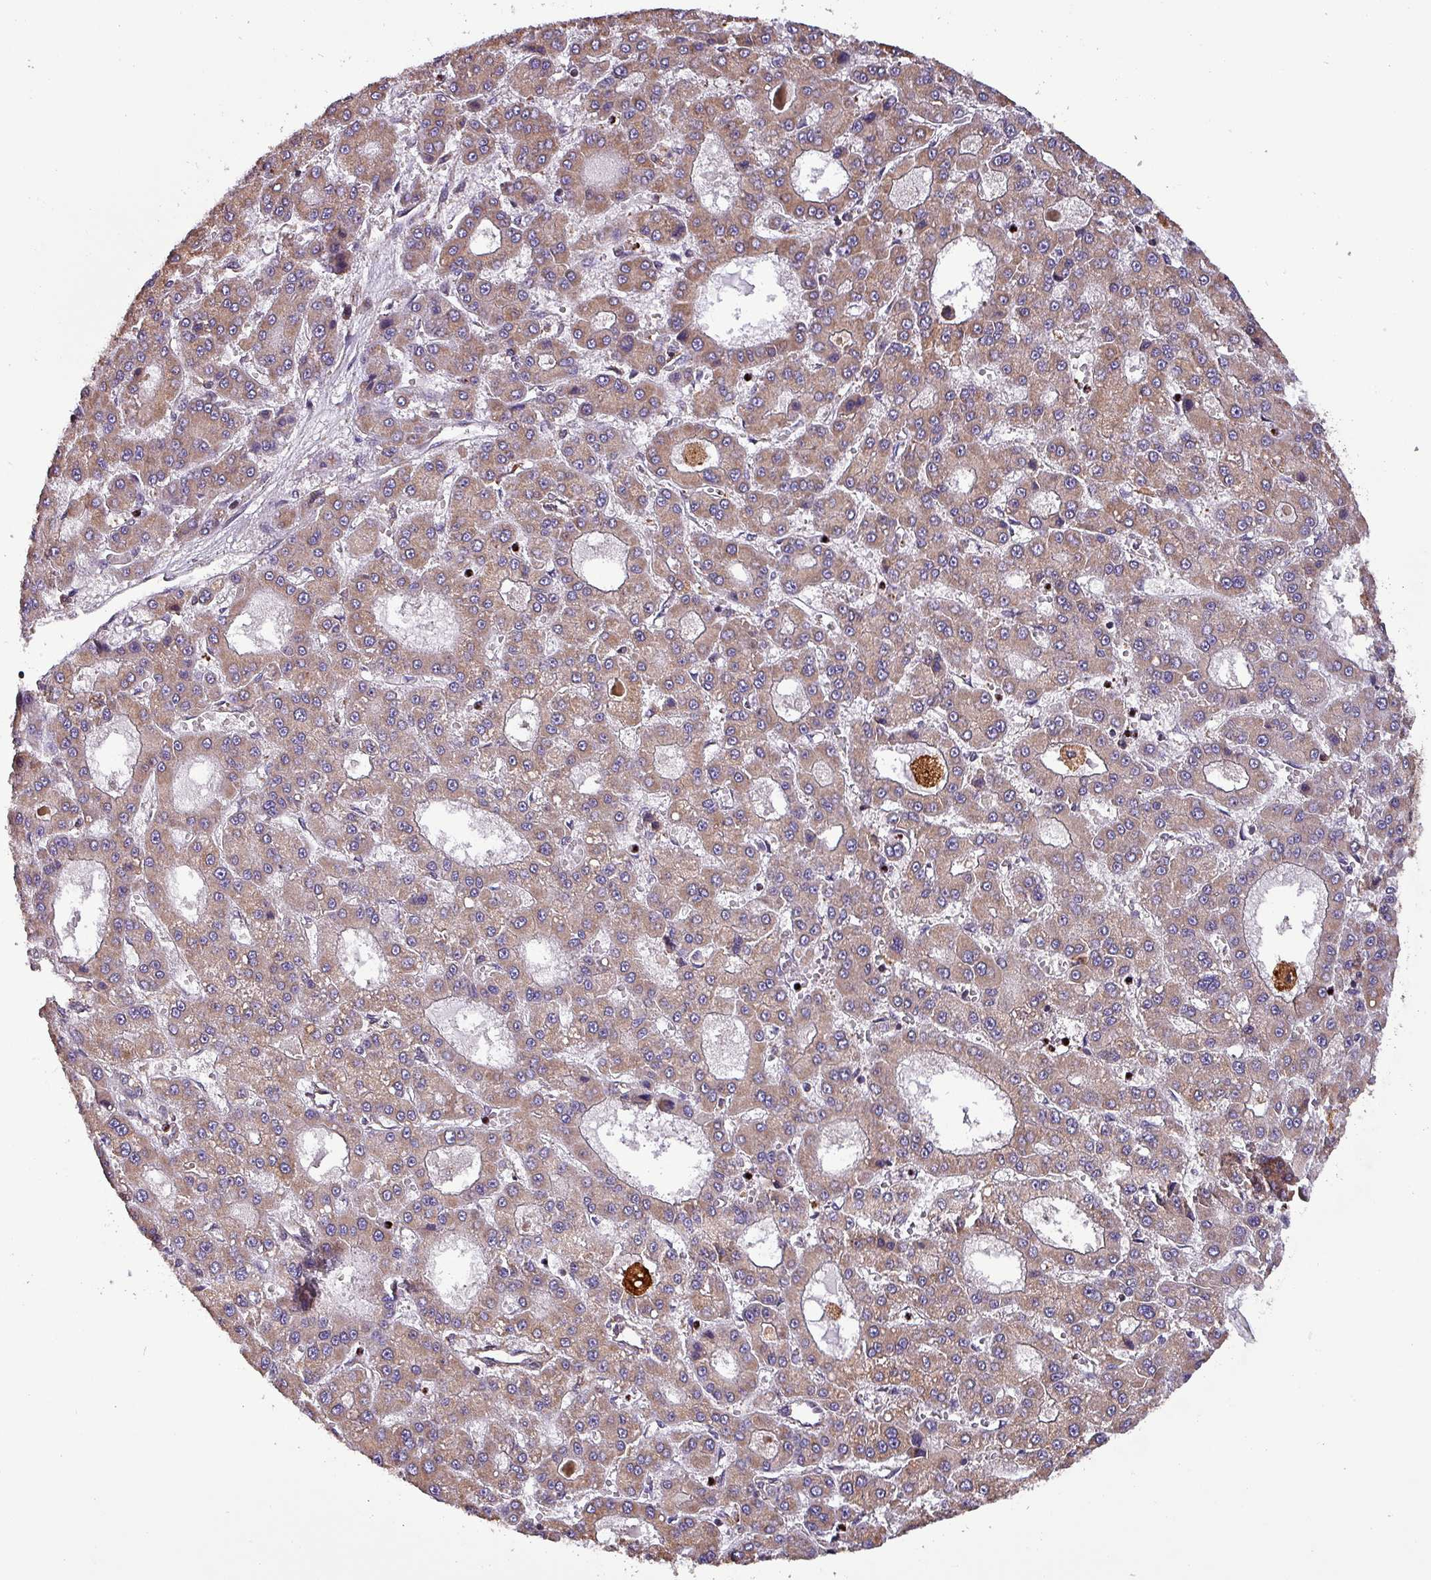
{"staining": {"intensity": "moderate", "quantity": ">75%", "location": "cytoplasmic/membranous"}, "tissue": "liver cancer", "cell_type": "Tumor cells", "image_type": "cancer", "snomed": [{"axis": "morphology", "description": "Carcinoma, Hepatocellular, NOS"}, {"axis": "topography", "description": "Liver"}], "caption": "Liver hepatocellular carcinoma stained for a protein displays moderate cytoplasmic/membranous positivity in tumor cells.", "gene": "SCIN", "patient": {"sex": "male", "age": 70}}